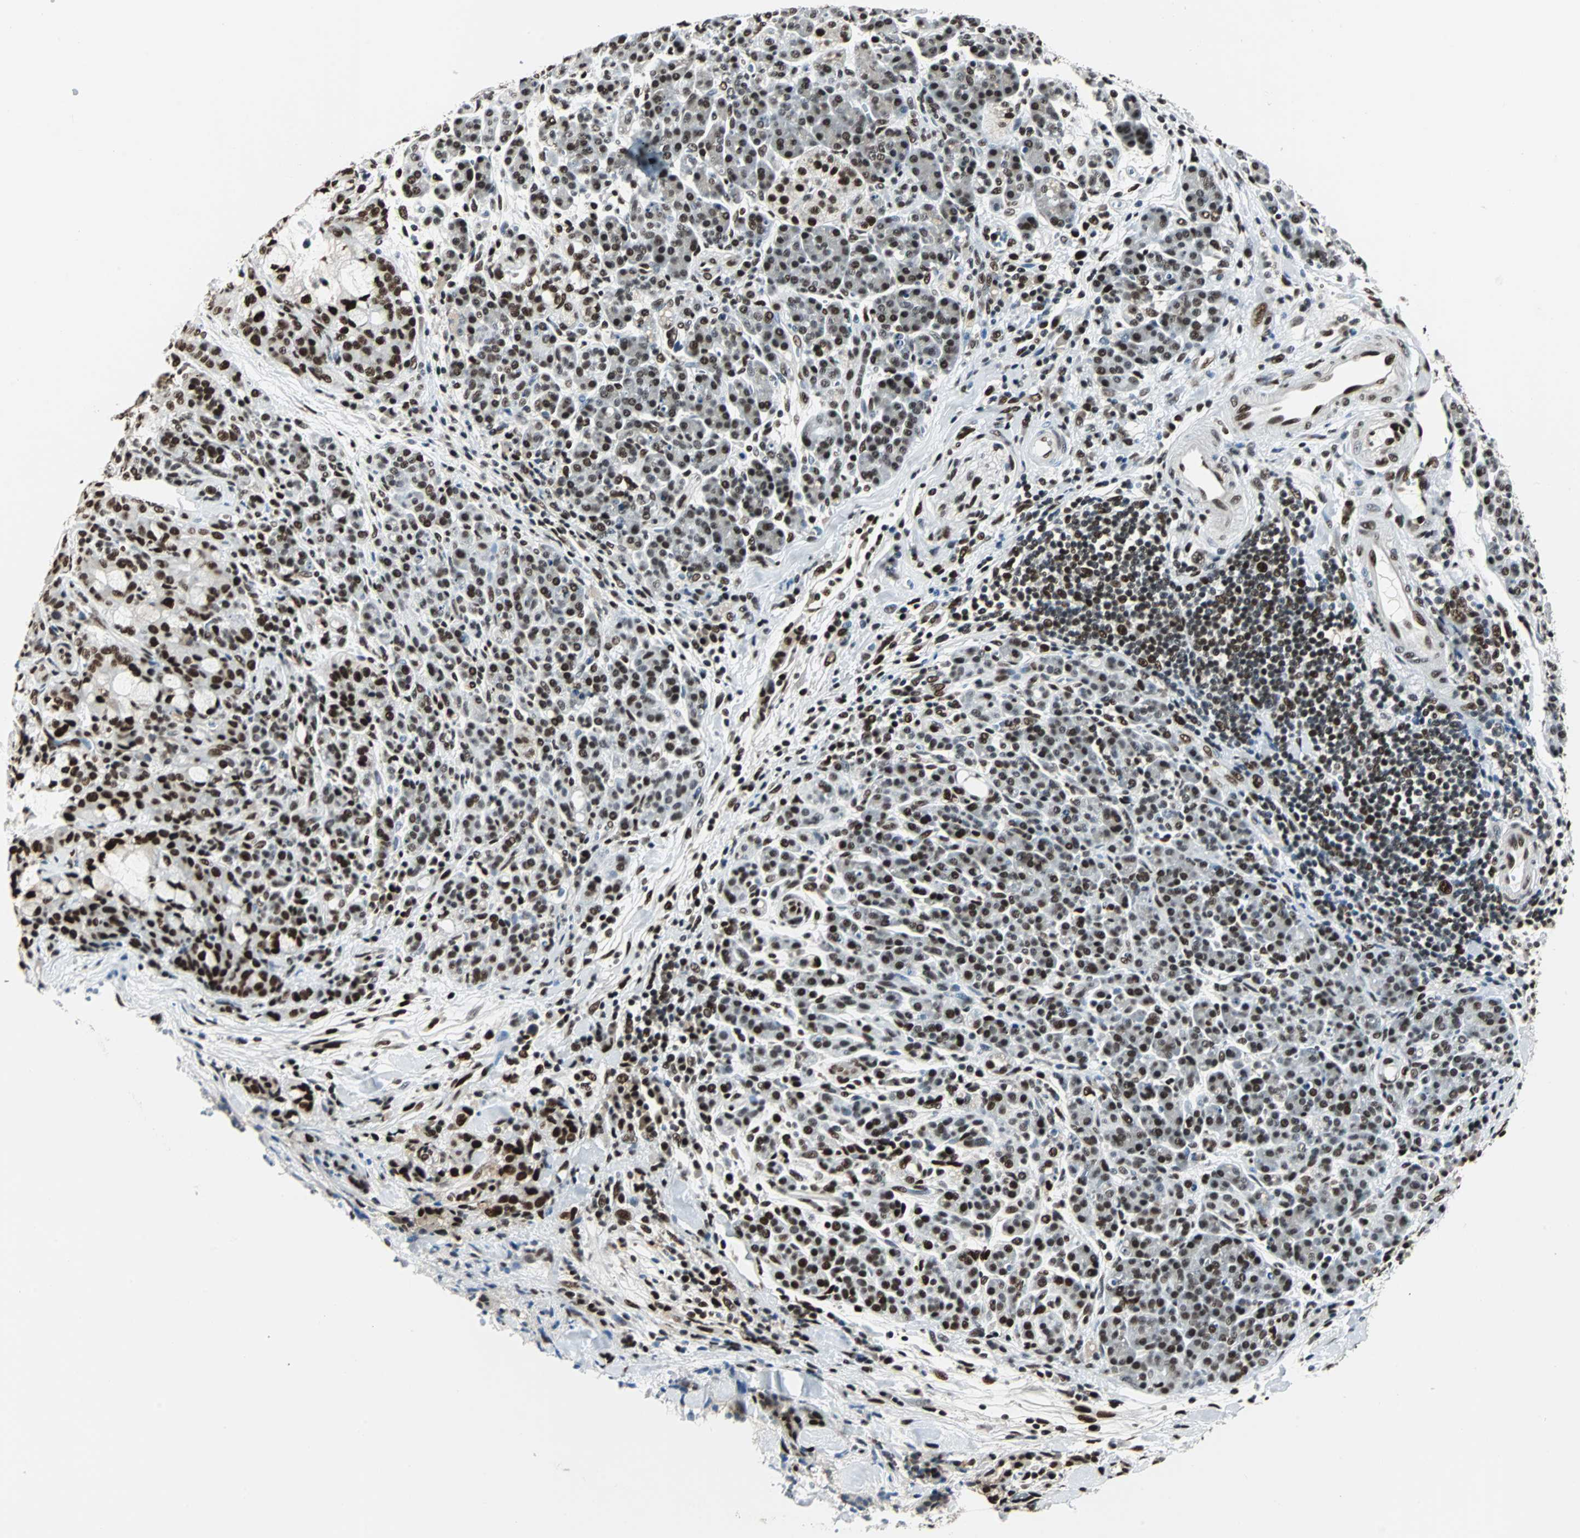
{"staining": {"intensity": "strong", "quantity": ">75%", "location": "nuclear"}, "tissue": "pancreatic cancer", "cell_type": "Tumor cells", "image_type": "cancer", "snomed": [{"axis": "morphology", "description": "Adenocarcinoma, NOS"}, {"axis": "topography", "description": "Pancreas"}], "caption": "Approximately >75% of tumor cells in human pancreatic adenocarcinoma reveal strong nuclear protein positivity as visualized by brown immunohistochemical staining.", "gene": "XRCC4", "patient": {"sex": "female", "age": 73}}